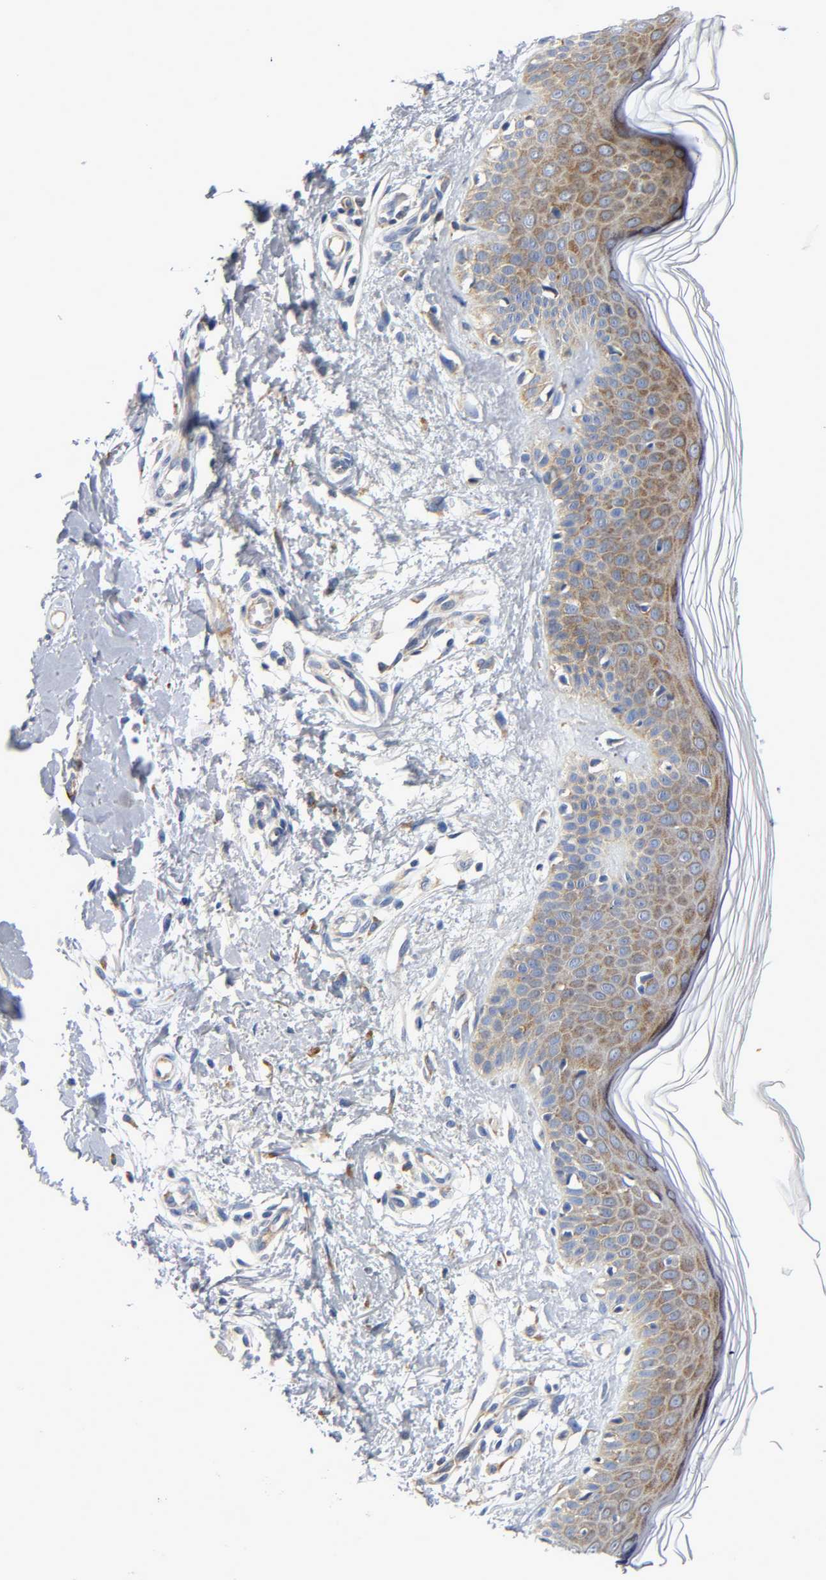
{"staining": {"intensity": "moderate", "quantity": ">75%", "location": "cytoplasmic/membranous"}, "tissue": "skin", "cell_type": "Fibroblasts", "image_type": "normal", "snomed": [{"axis": "morphology", "description": "Normal tissue, NOS"}, {"axis": "topography", "description": "Skin"}], "caption": "Immunohistochemistry photomicrograph of normal human skin stained for a protein (brown), which displays medium levels of moderate cytoplasmic/membranous staining in approximately >75% of fibroblasts.", "gene": "REL", "patient": {"sex": "female", "age": 56}}